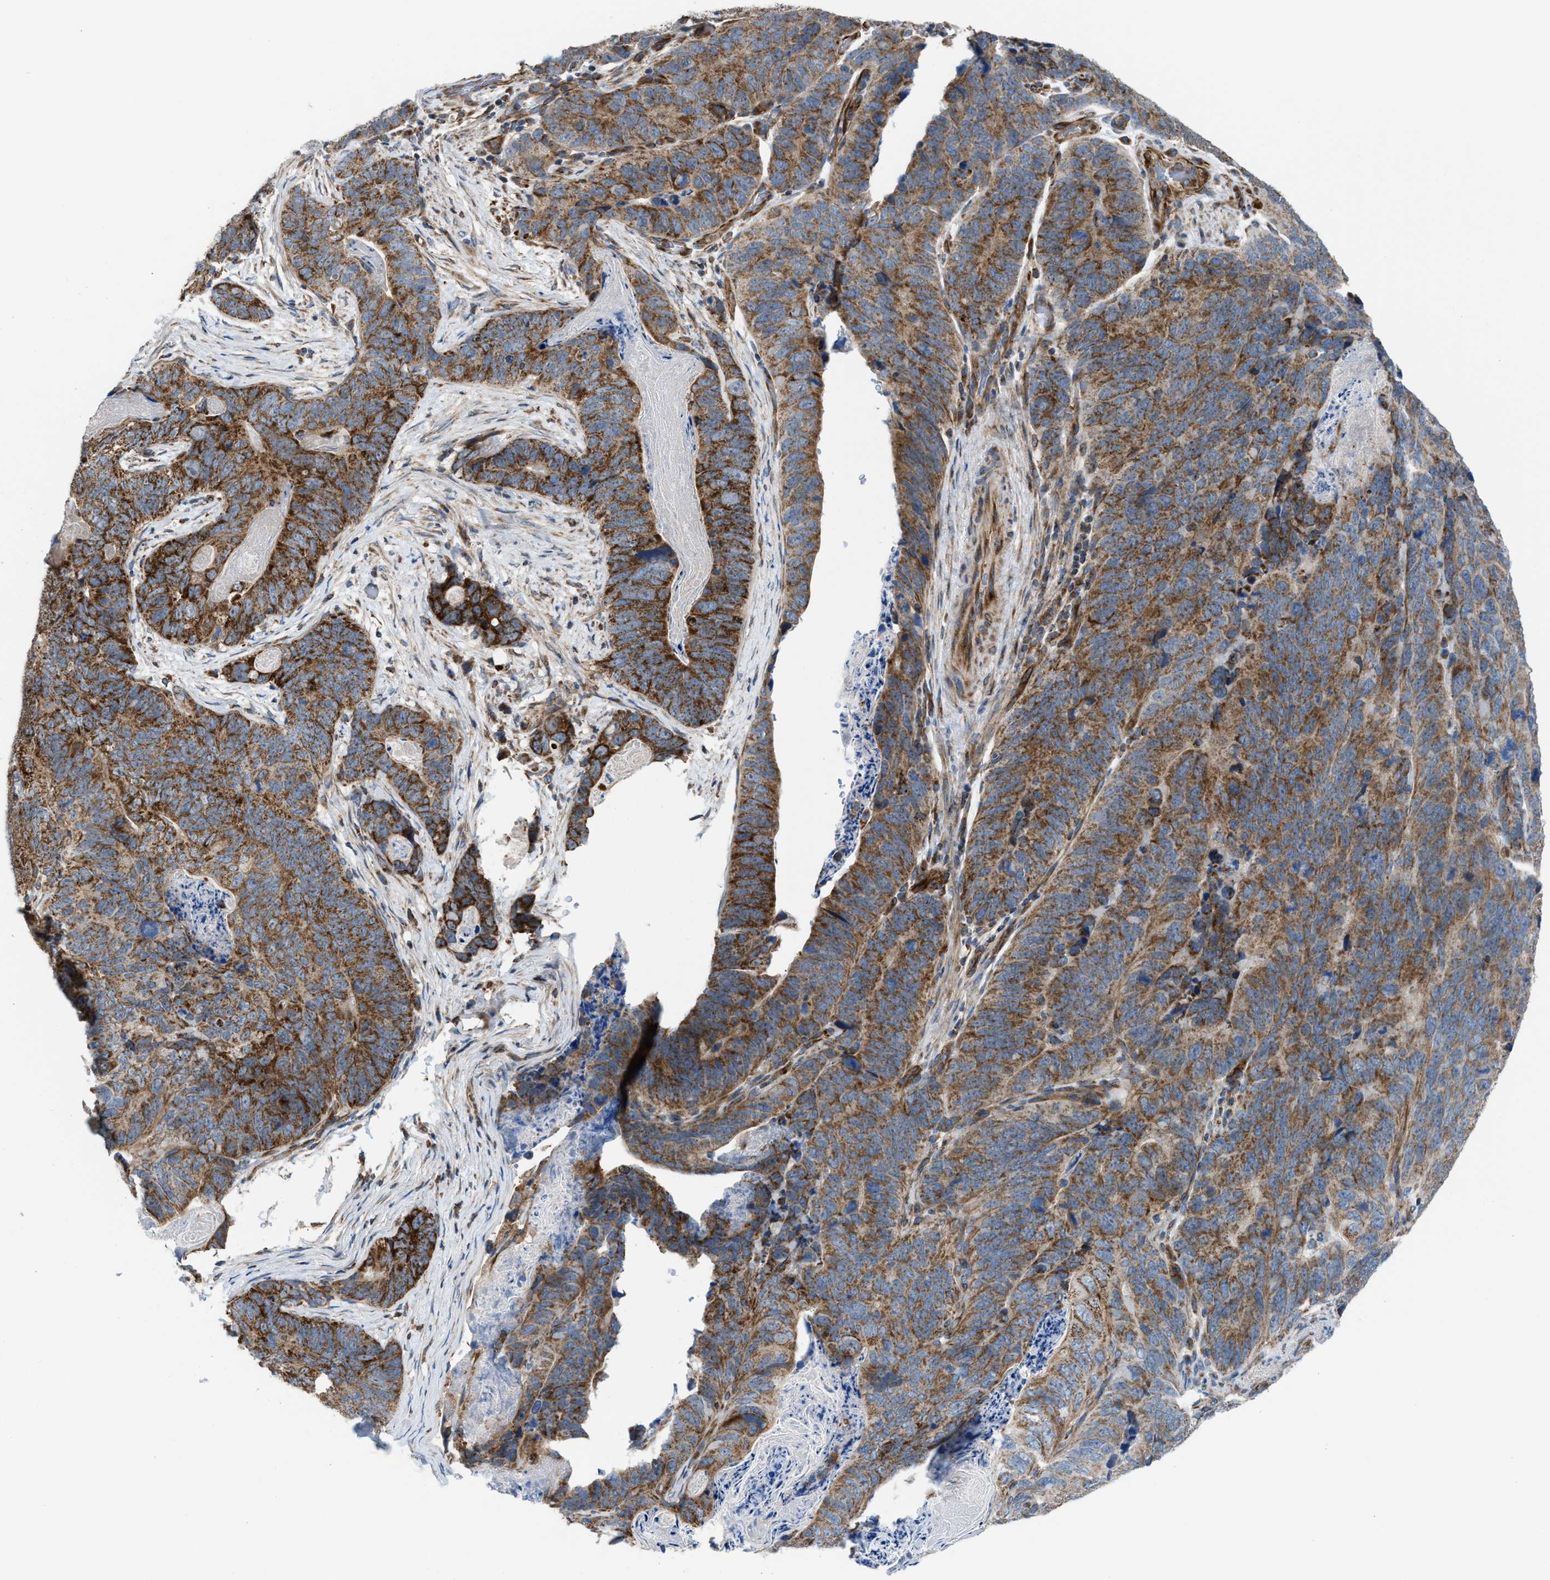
{"staining": {"intensity": "moderate", "quantity": ">75%", "location": "cytoplasmic/membranous"}, "tissue": "stomach cancer", "cell_type": "Tumor cells", "image_type": "cancer", "snomed": [{"axis": "morphology", "description": "Normal tissue, NOS"}, {"axis": "morphology", "description": "Adenocarcinoma, NOS"}, {"axis": "topography", "description": "Stomach"}], "caption": "Immunohistochemical staining of adenocarcinoma (stomach) displays moderate cytoplasmic/membranous protein staining in approximately >75% of tumor cells.", "gene": "SLC10A3", "patient": {"sex": "female", "age": 89}}